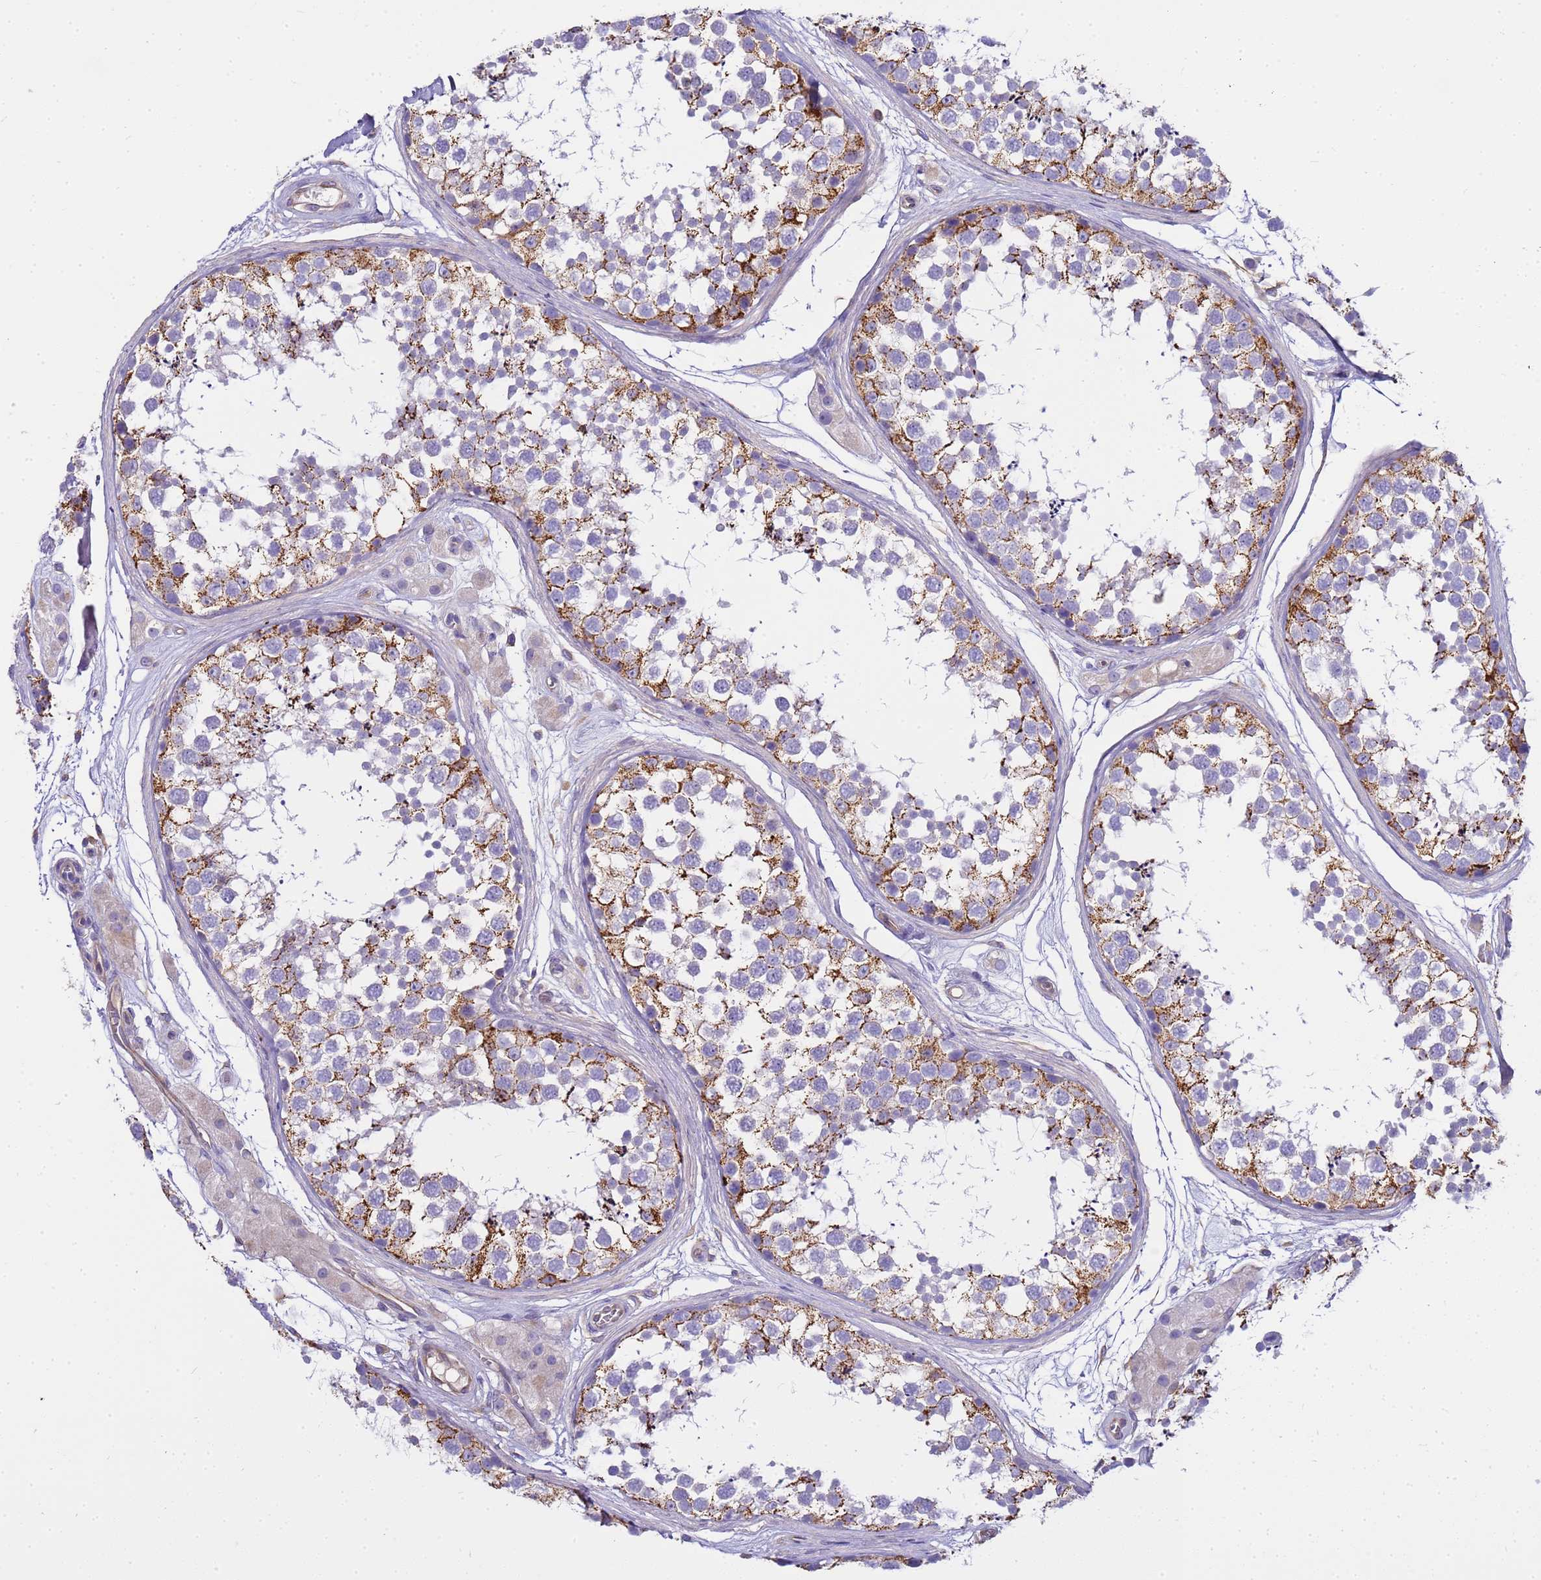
{"staining": {"intensity": "strong", "quantity": "25%-75%", "location": "cytoplasmic/membranous"}, "tissue": "testis", "cell_type": "Cells in seminiferous ducts", "image_type": "normal", "snomed": [{"axis": "morphology", "description": "Normal tissue, NOS"}, {"axis": "topography", "description": "Testis"}], "caption": "A brown stain highlights strong cytoplasmic/membranous expression of a protein in cells in seminiferous ducts of benign human testis. The protein is shown in brown color, while the nuclei are stained blue.", "gene": "RIPPLY2", "patient": {"sex": "male", "age": 56}}